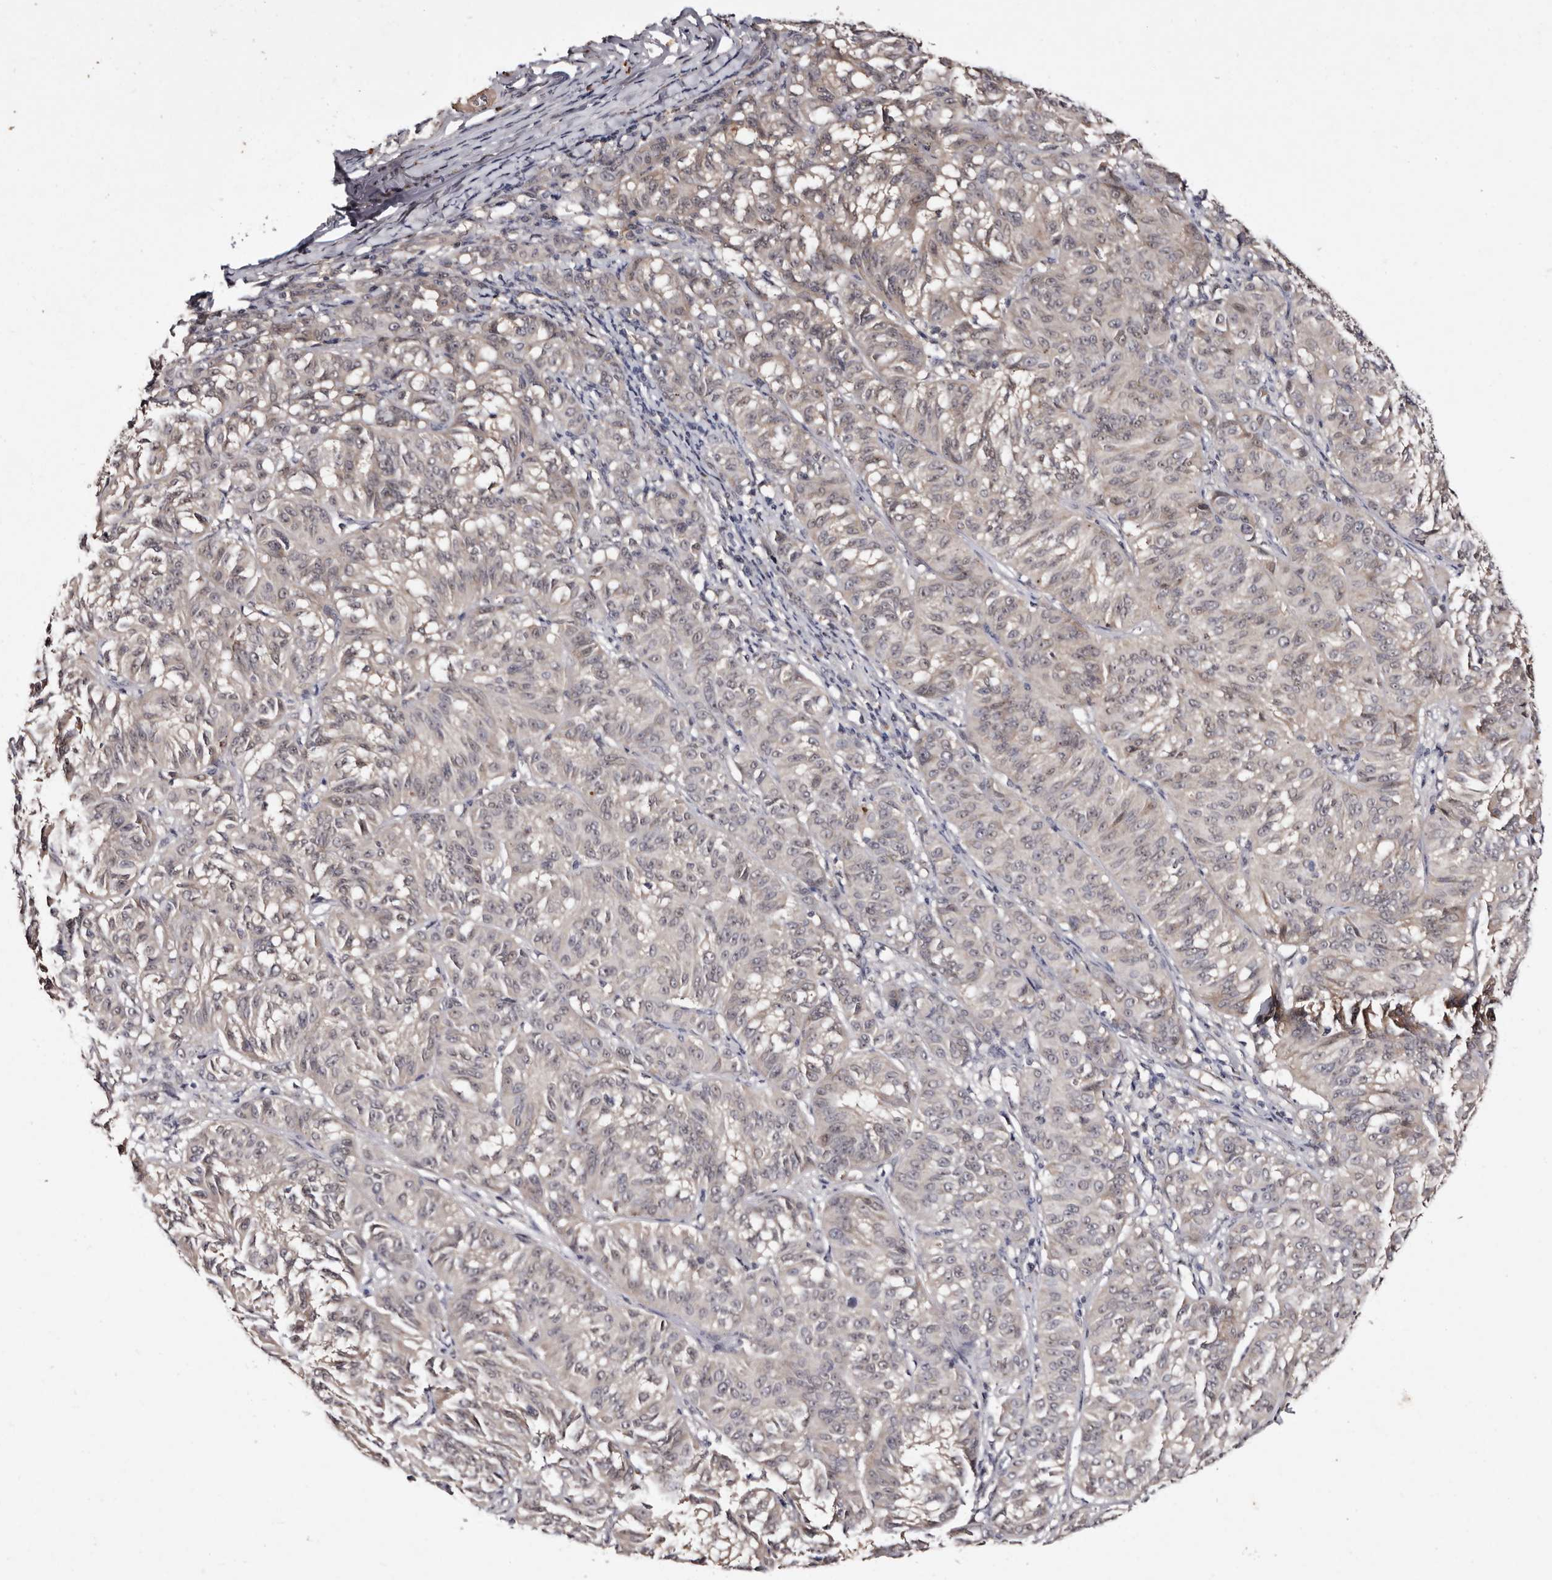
{"staining": {"intensity": "negative", "quantity": "none", "location": "none"}, "tissue": "melanoma", "cell_type": "Tumor cells", "image_type": "cancer", "snomed": [{"axis": "morphology", "description": "Malignant melanoma, NOS"}, {"axis": "topography", "description": "Skin"}], "caption": "This histopathology image is of malignant melanoma stained with IHC to label a protein in brown with the nuclei are counter-stained blue. There is no staining in tumor cells.", "gene": "LANCL2", "patient": {"sex": "female", "age": 72}}